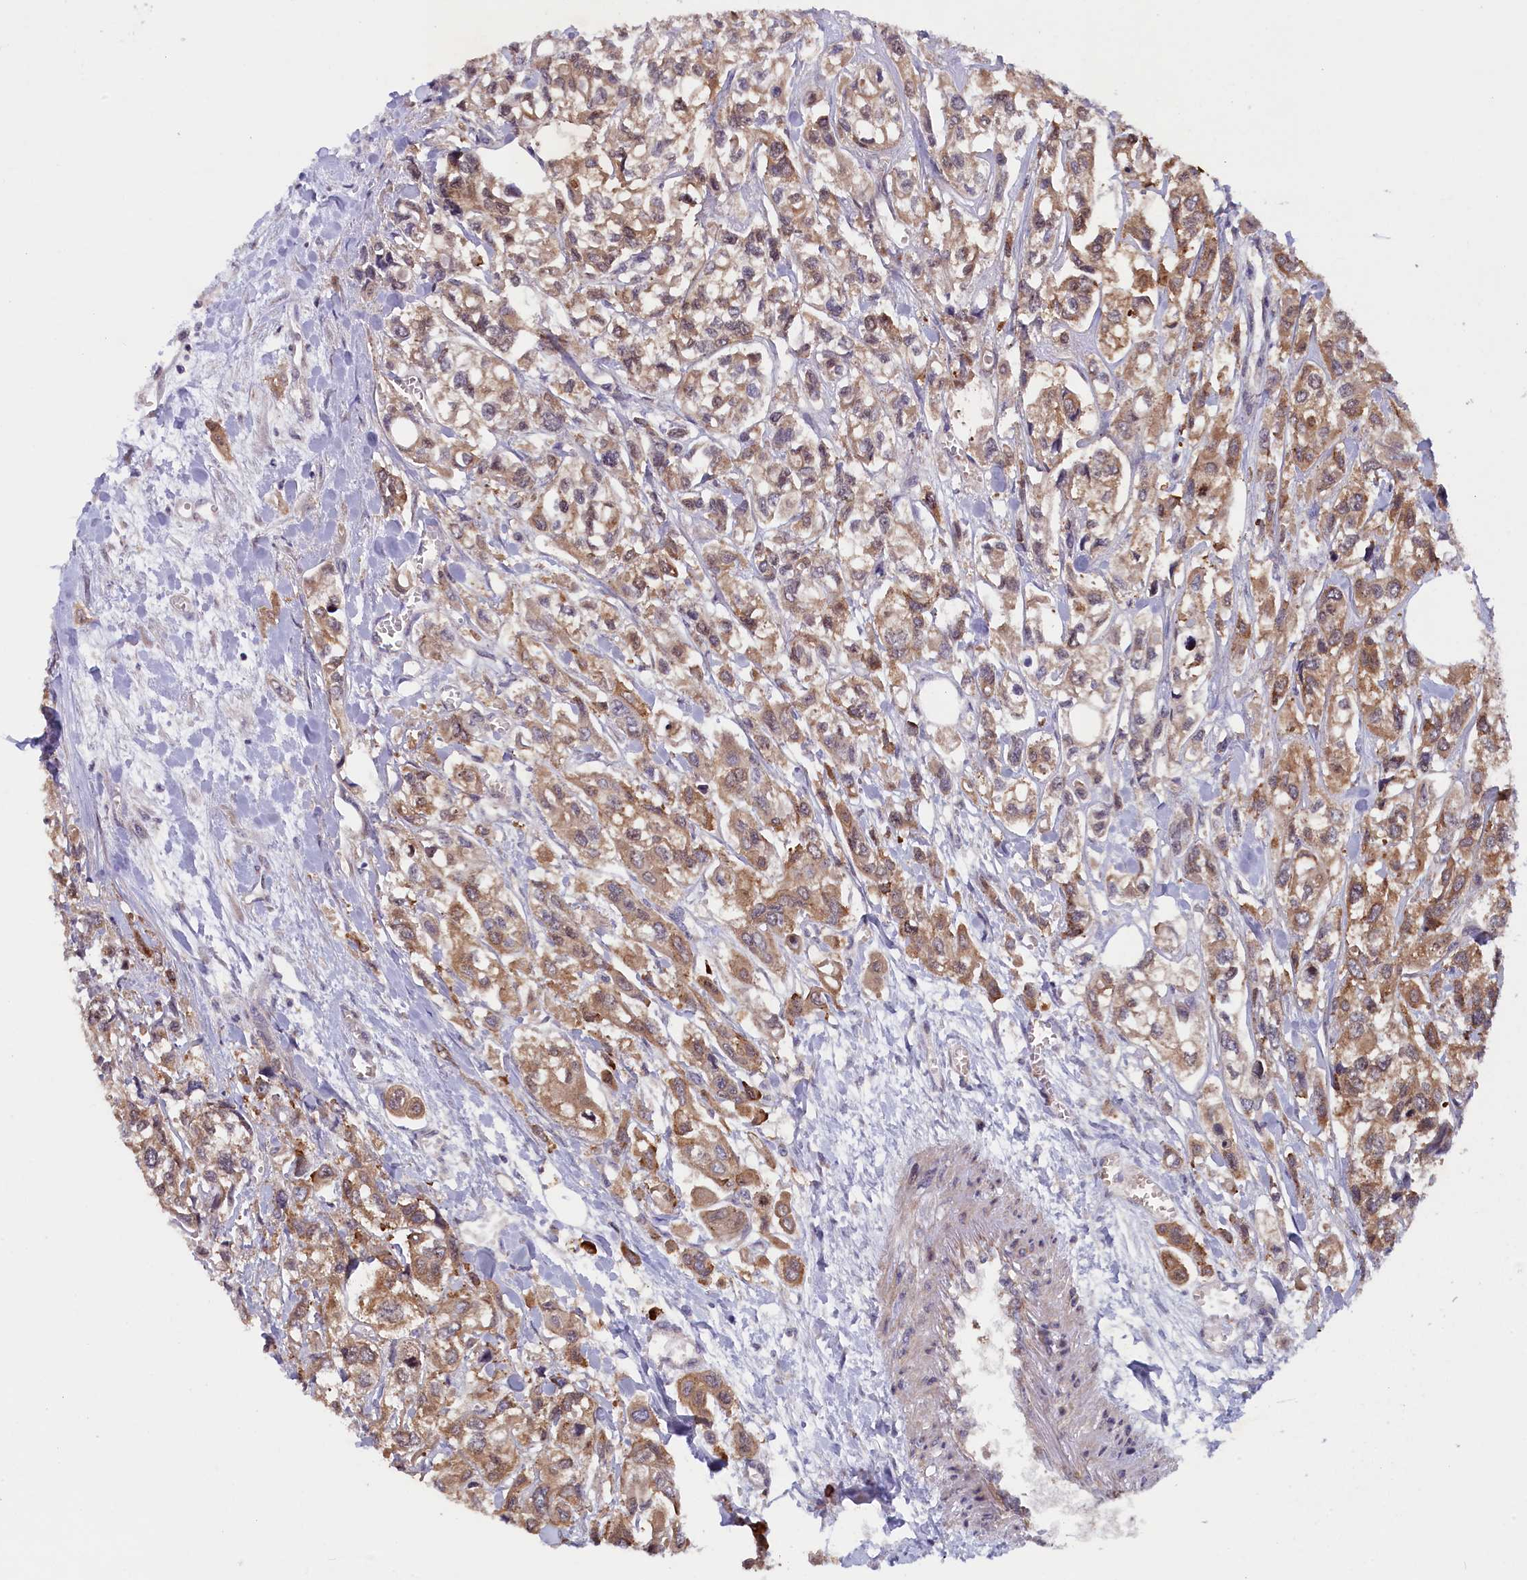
{"staining": {"intensity": "moderate", "quantity": ">75%", "location": "cytoplasmic/membranous"}, "tissue": "urothelial cancer", "cell_type": "Tumor cells", "image_type": "cancer", "snomed": [{"axis": "morphology", "description": "Urothelial carcinoma, High grade"}, {"axis": "topography", "description": "Urinary bladder"}], "caption": "High-power microscopy captured an immunohistochemistry histopathology image of urothelial cancer, revealing moderate cytoplasmic/membranous staining in about >75% of tumor cells.", "gene": "JPT2", "patient": {"sex": "male", "age": 67}}